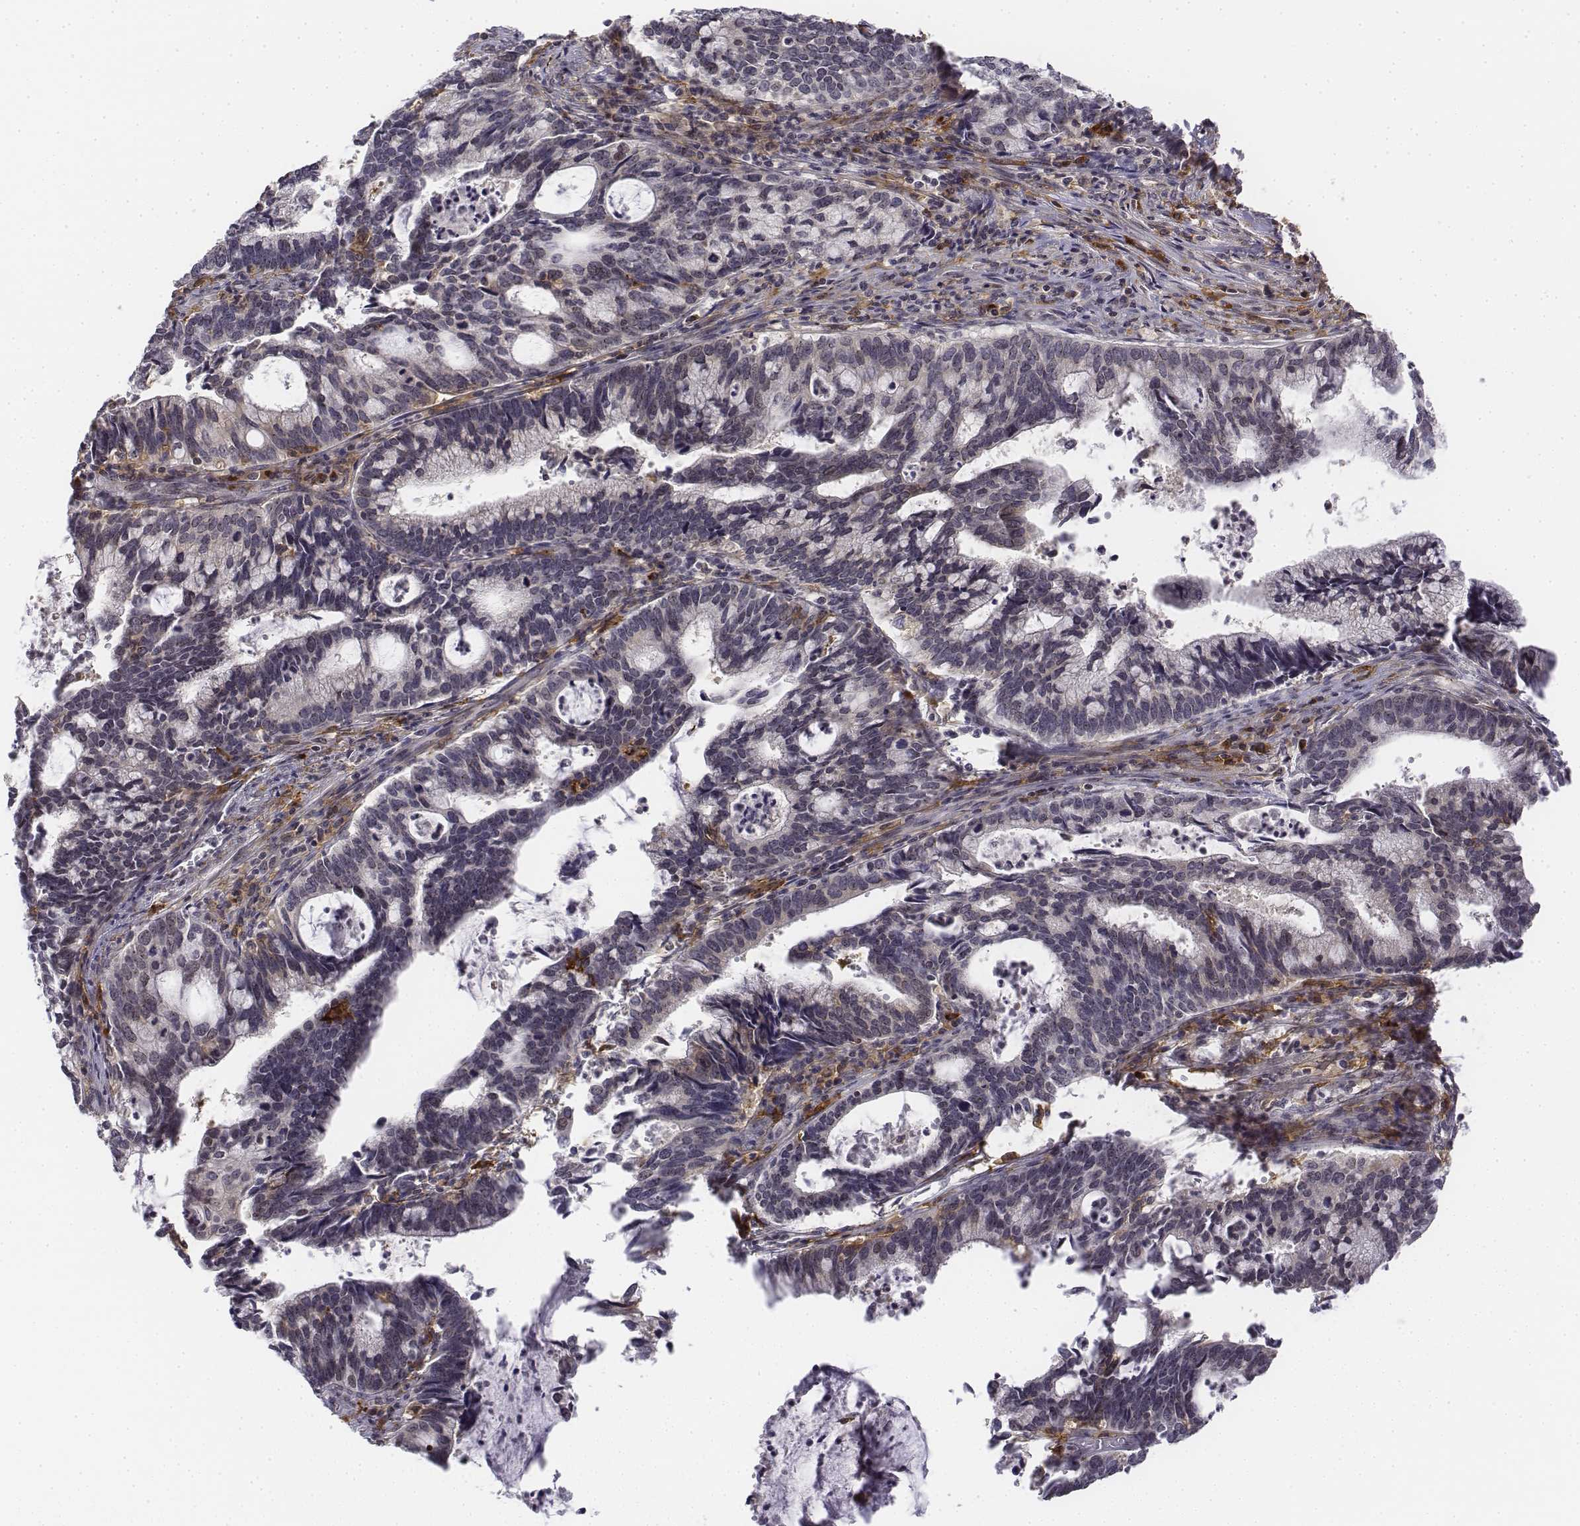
{"staining": {"intensity": "negative", "quantity": "none", "location": "none"}, "tissue": "cervical cancer", "cell_type": "Tumor cells", "image_type": "cancer", "snomed": [{"axis": "morphology", "description": "Adenocarcinoma, NOS"}, {"axis": "topography", "description": "Cervix"}], "caption": "Immunohistochemistry (IHC) of cervical cancer reveals no expression in tumor cells. (Immunohistochemistry (IHC), brightfield microscopy, high magnification).", "gene": "CD14", "patient": {"sex": "female", "age": 42}}